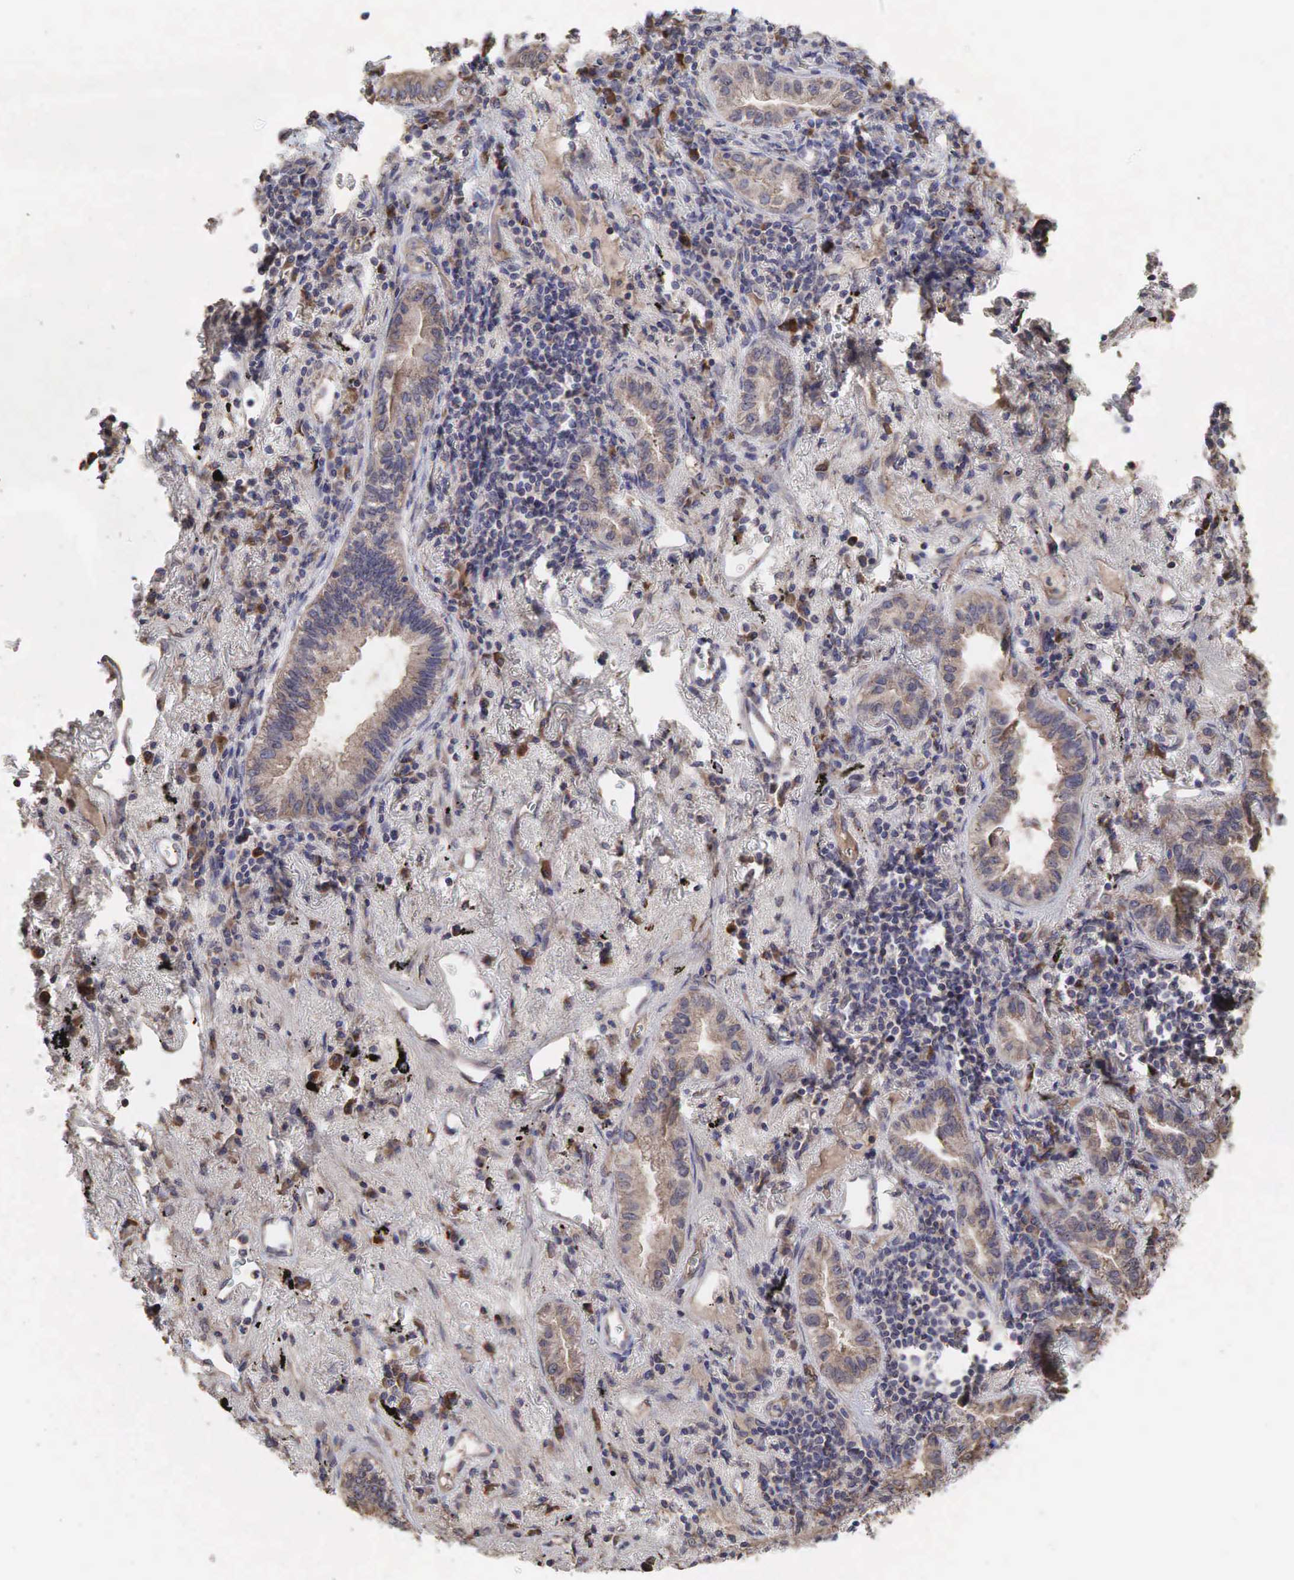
{"staining": {"intensity": "weak", "quantity": ">75%", "location": "cytoplasmic/membranous"}, "tissue": "lung cancer", "cell_type": "Tumor cells", "image_type": "cancer", "snomed": [{"axis": "morphology", "description": "Adenocarcinoma, NOS"}, {"axis": "topography", "description": "Lung"}], "caption": "Immunohistochemical staining of lung cancer displays low levels of weak cytoplasmic/membranous expression in about >75% of tumor cells.", "gene": "PABPC5", "patient": {"sex": "female", "age": 50}}